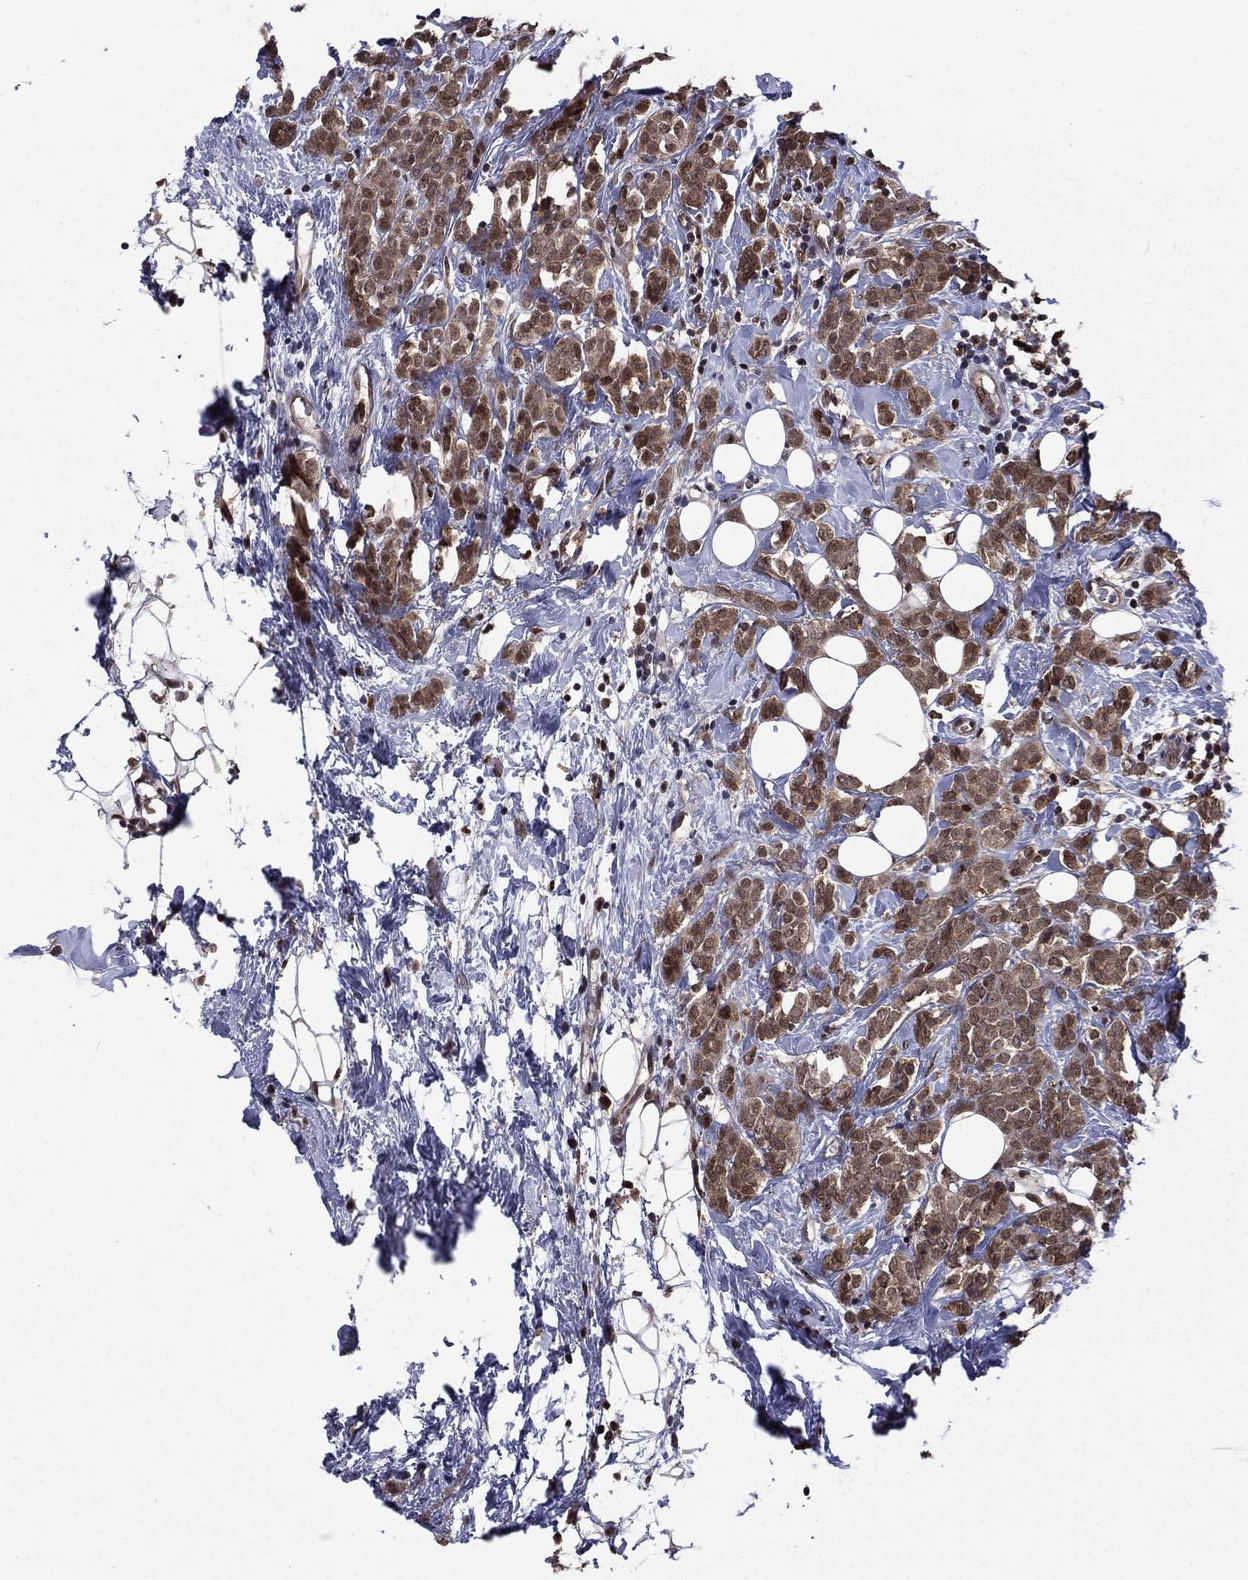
{"staining": {"intensity": "moderate", "quantity": "25%-75%", "location": "cytoplasmic/membranous,nuclear"}, "tissue": "breast cancer", "cell_type": "Tumor cells", "image_type": "cancer", "snomed": [{"axis": "morphology", "description": "Lobular carcinoma"}, {"axis": "topography", "description": "Breast"}], "caption": "This histopathology image displays IHC staining of breast cancer, with medium moderate cytoplasmic/membranous and nuclear expression in approximately 25%-75% of tumor cells.", "gene": "PSMD2", "patient": {"sex": "female", "age": 49}}